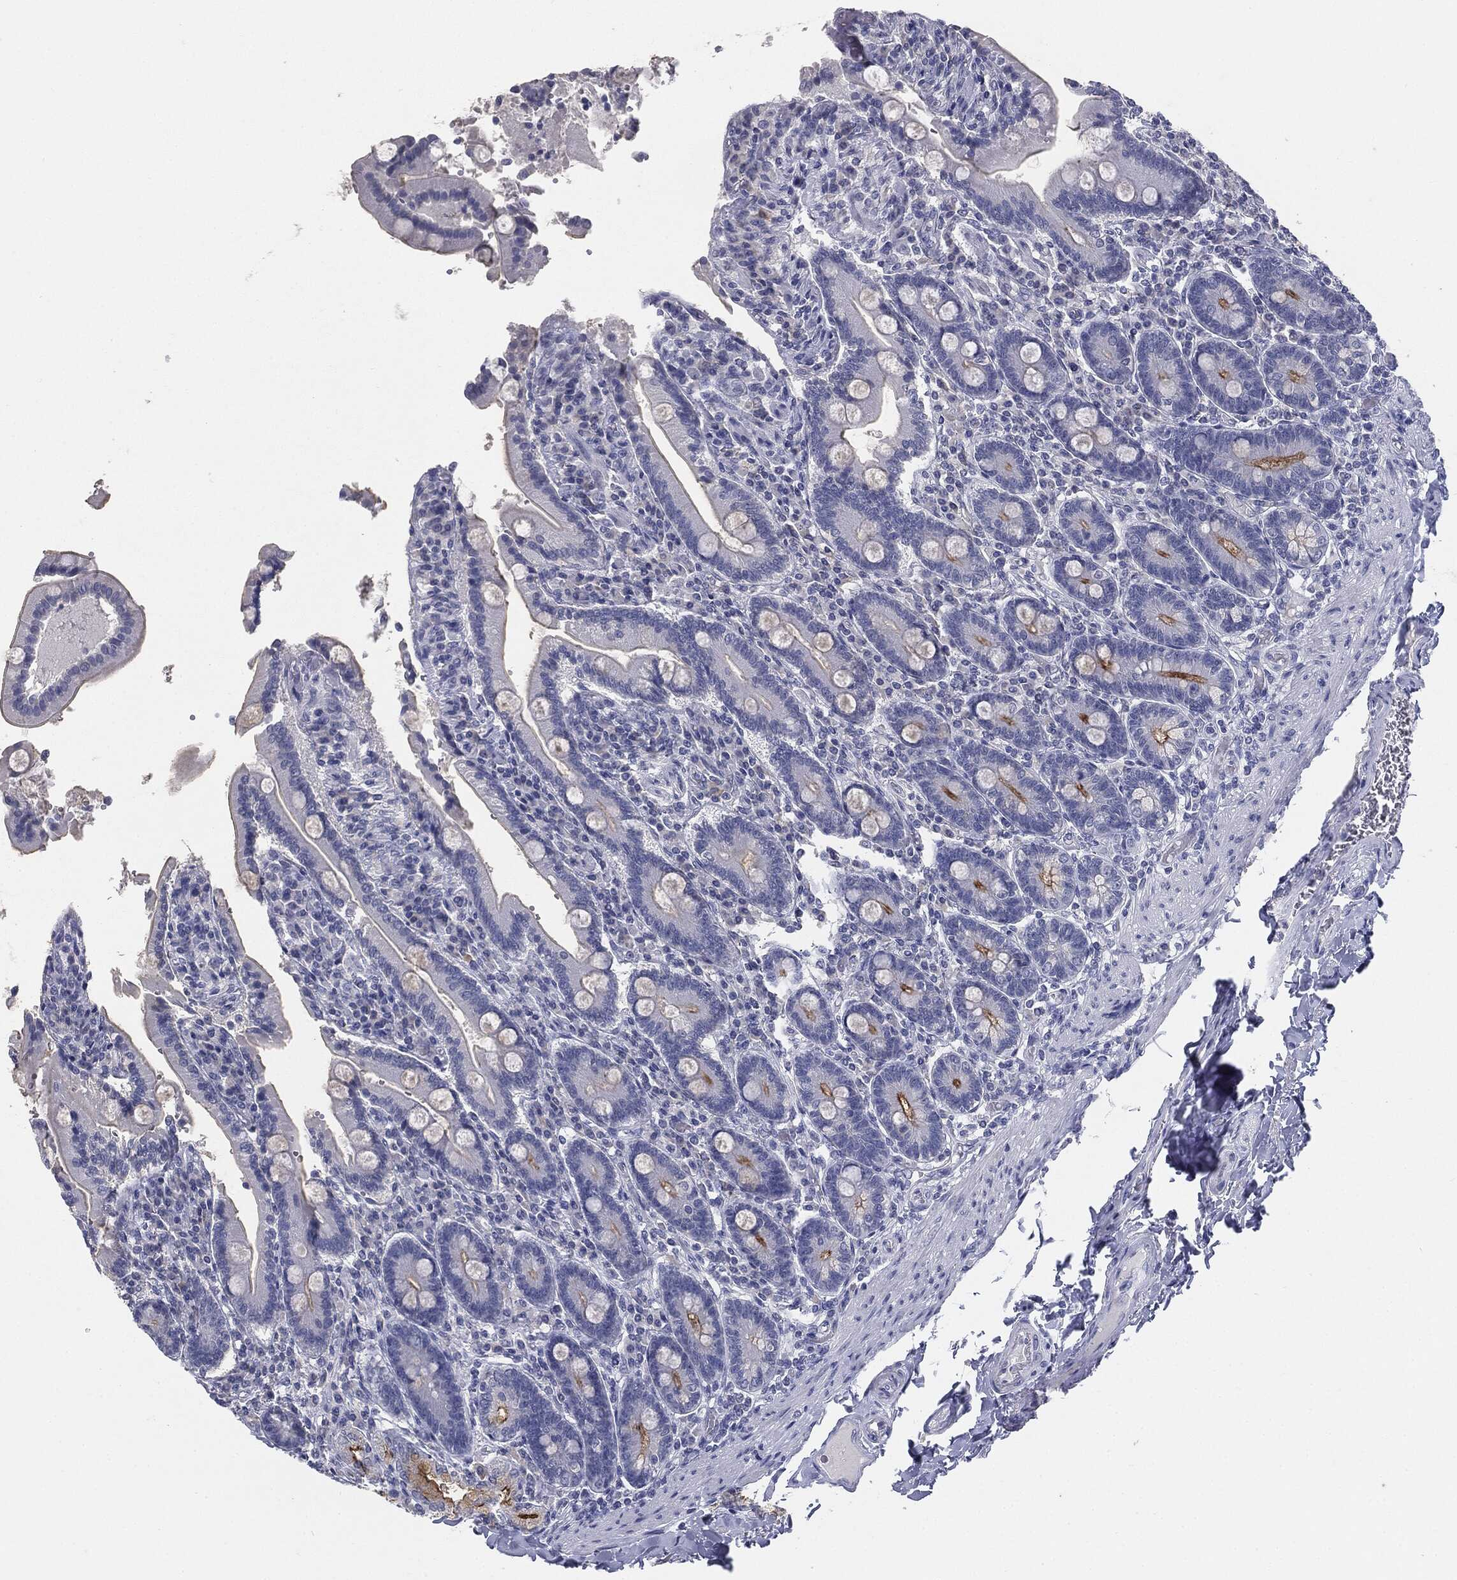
{"staining": {"intensity": "strong", "quantity": "25%-75%", "location": "cytoplasmic/membranous"}, "tissue": "duodenum", "cell_type": "Glandular cells", "image_type": "normal", "snomed": [{"axis": "morphology", "description": "Normal tissue, NOS"}, {"axis": "topography", "description": "Duodenum"}], "caption": "Human duodenum stained for a protein (brown) shows strong cytoplasmic/membranous positive expression in about 25%-75% of glandular cells.", "gene": "MUC1", "patient": {"sex": "female", "age": 62}}